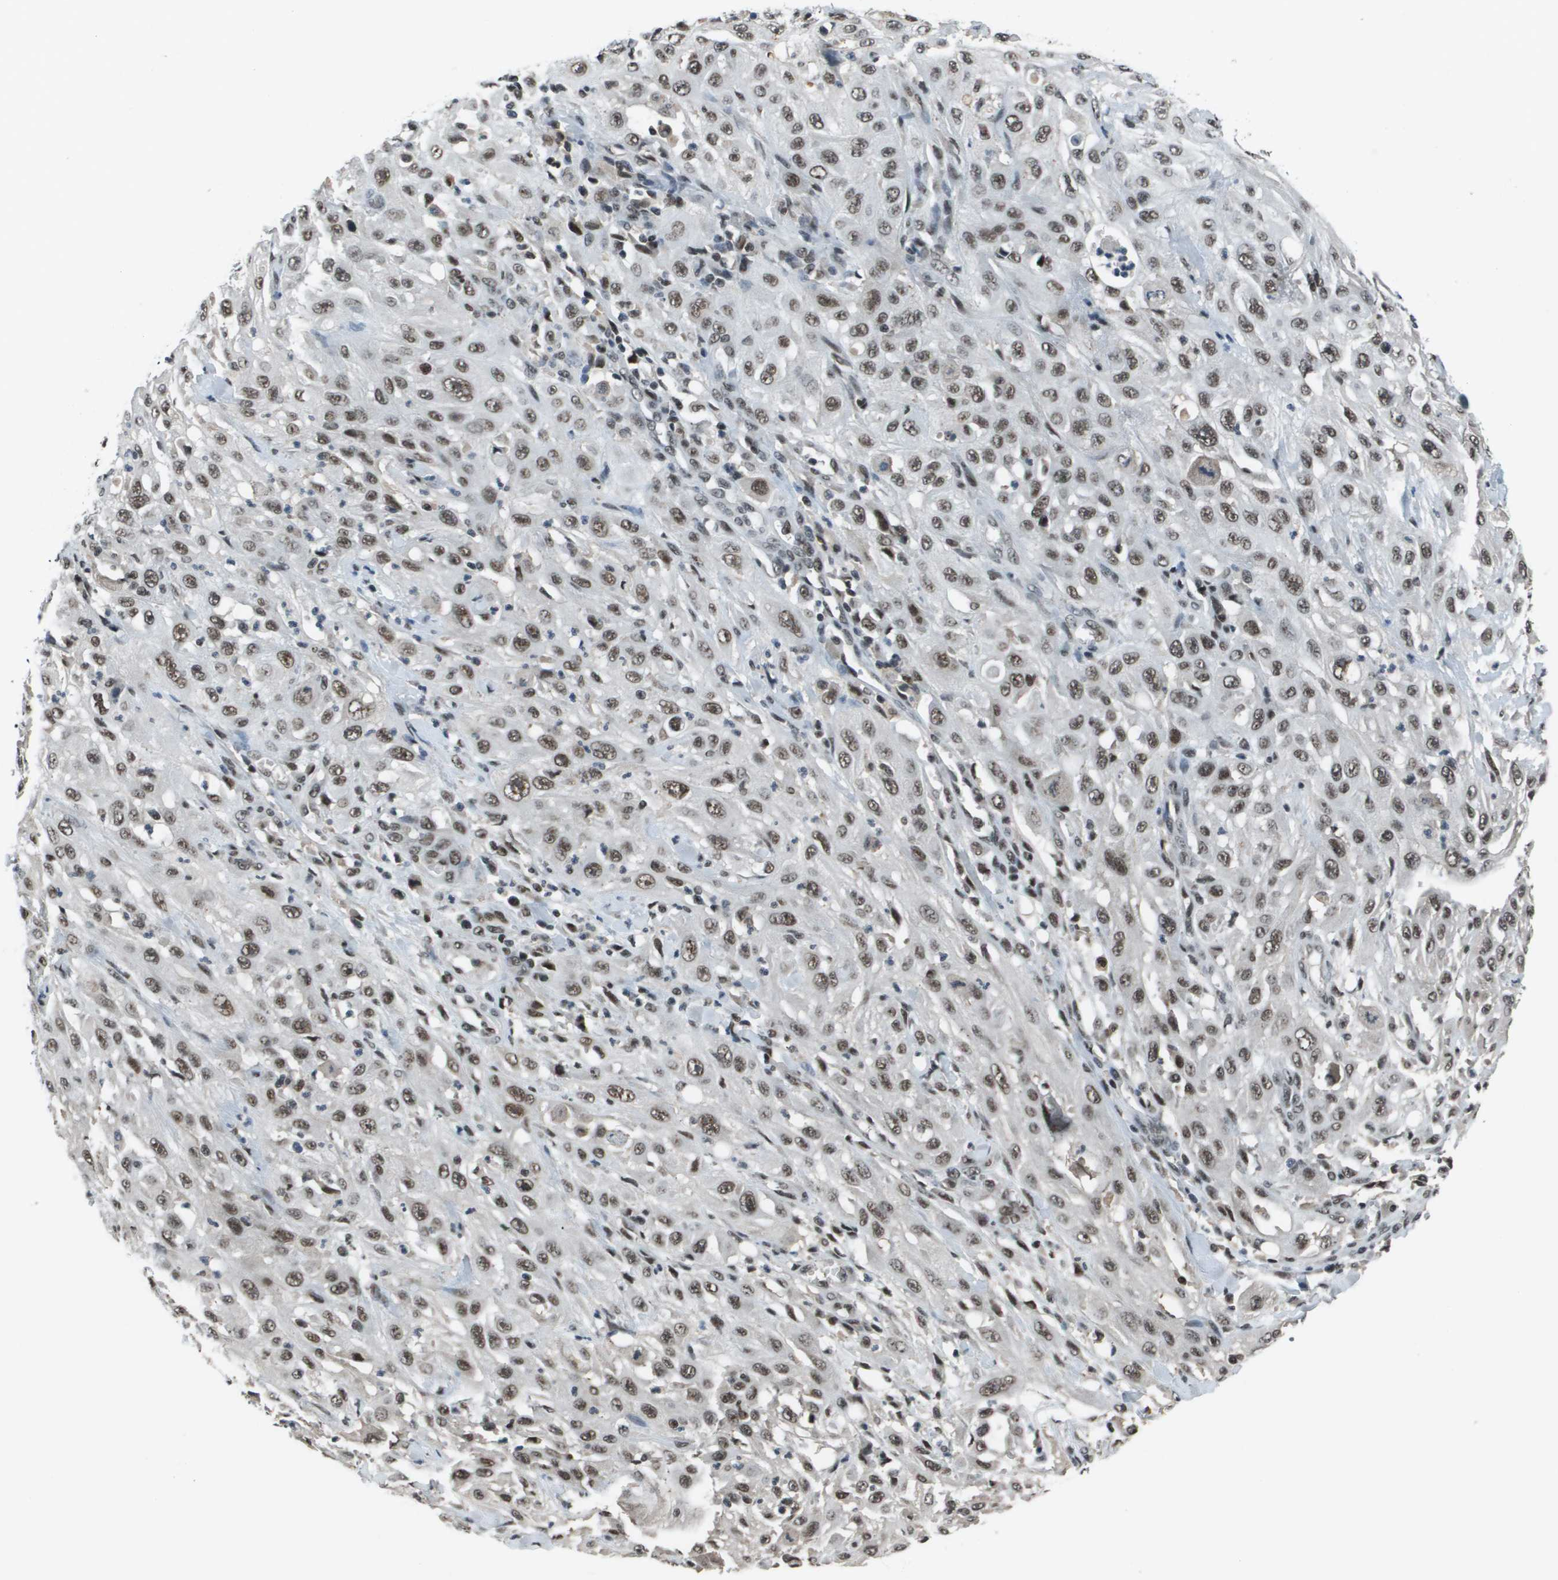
{"staining": {"intensity": "moderate", "quantity": ">75%", "location": "nuclear"}, "tissue": "skin cancer", "cell_type": "Tumor cells", "image_type": "cancer", "snomed": [{"axis": "morphology", "description": "Squamous cell carcinoma, NOS"}, {"axis": "morphology", "description": "Squamous cell carcinoma, metastatic, NOS"}, {"axis": "topography", "description": "Skin"}, {"axis": "topography", "description": "Lymph node"}], "caption": "Immunohistochemical staining of skin cancer shows medium levels of moderate nuclear staining in about >75% of tumor cells. (DAB (3,3'-diaminobenzidine) IHC with brightfield microscopy, high magnification).", "gene": "THRAP3", "patient": {"sex": "male", "age": 75}}